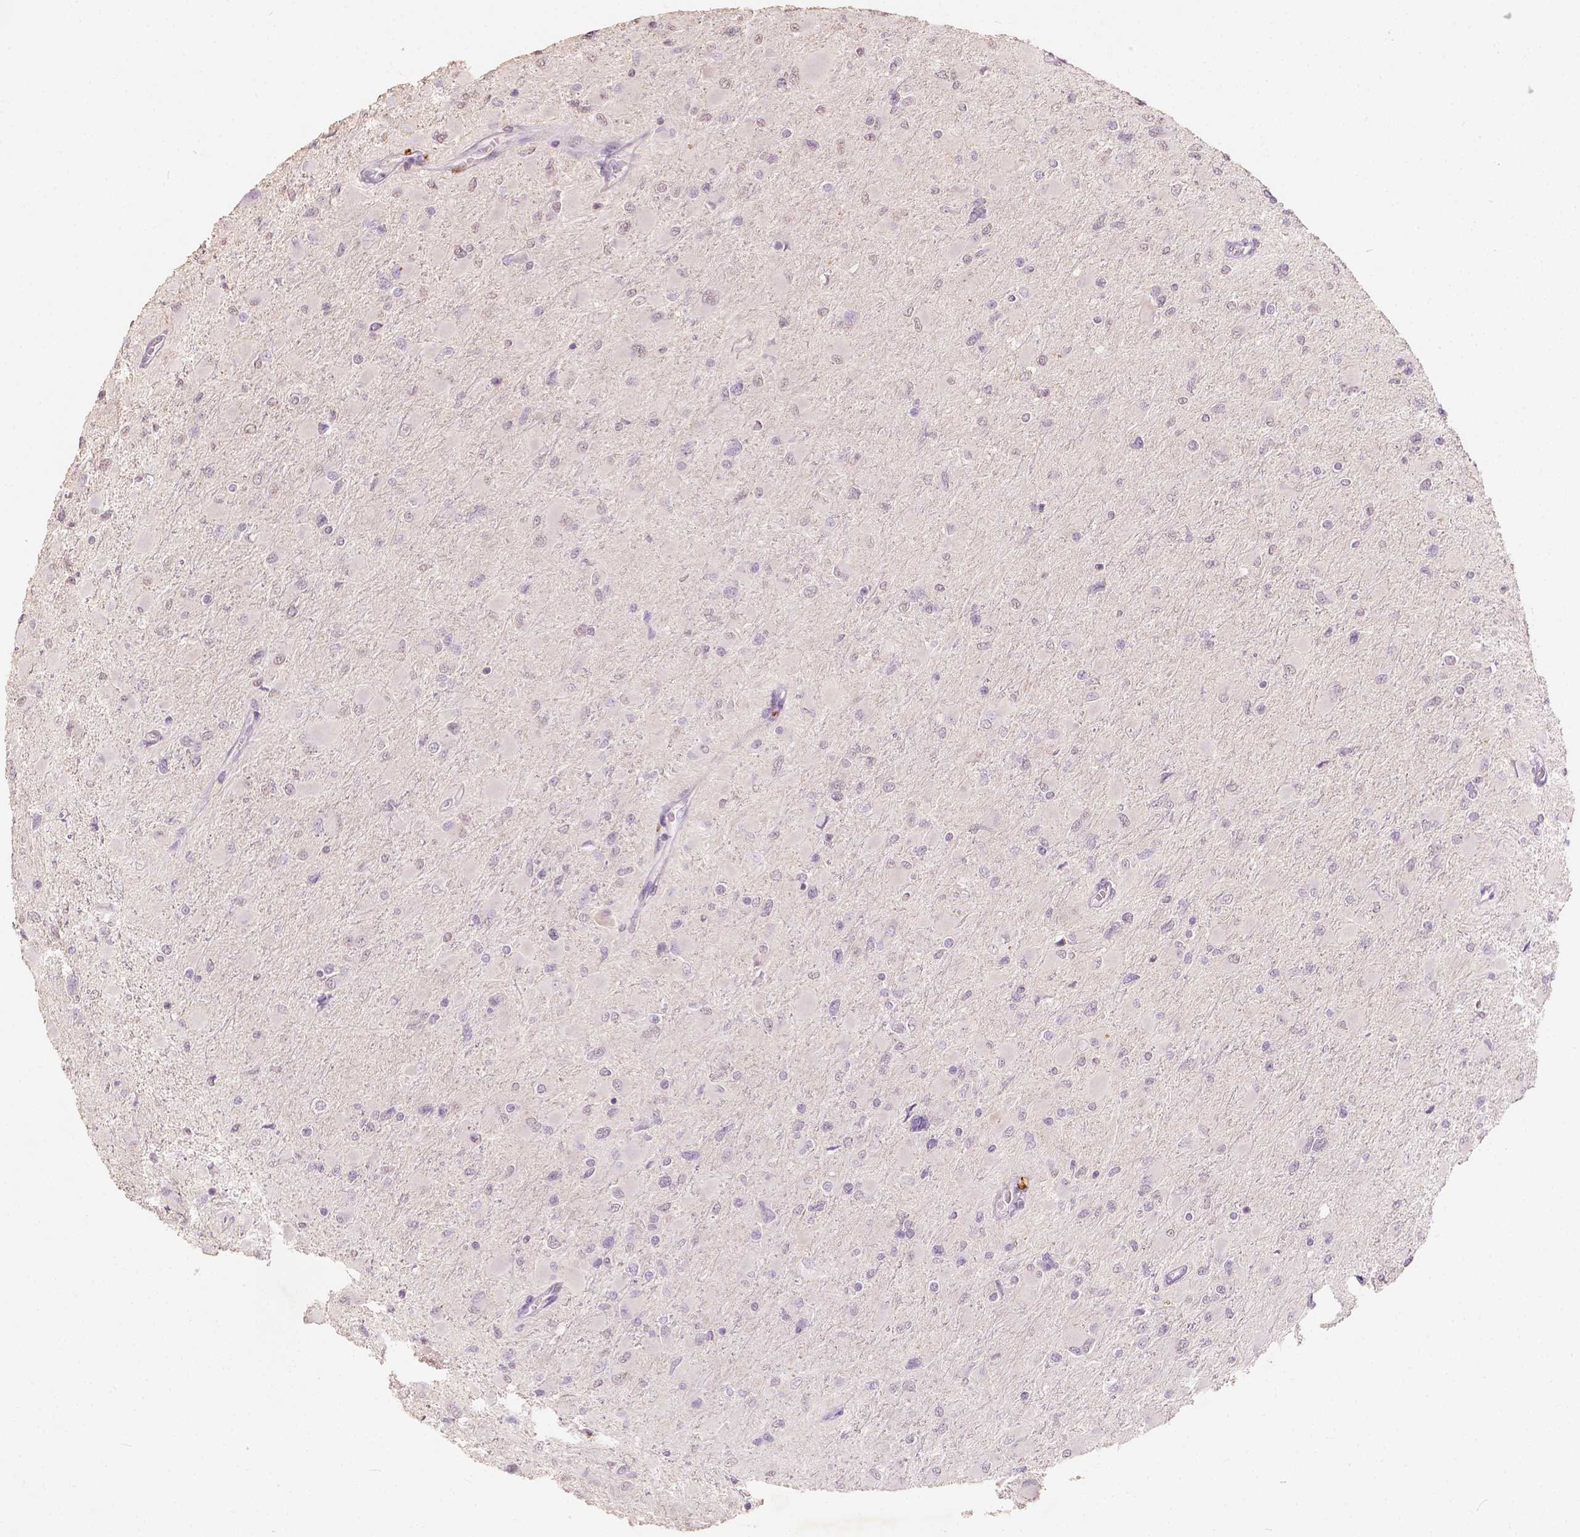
{"staining": {"intensity": "negative", "quantity": "none", "location": "none"}, "tissue": "glioma", "cell_type": "Tumor cells", "image_type": "cancer", "snomed": [{"axis": "morphology", "description": "Glioma, malignant, High grade"}, {"axis": "topography", "description": "Cerebral cortex"}], "caption": "Micrograph shows no protein staining in tumor cells of malignant glioma (high-grade) tissue. (Brightfield microscopy of DAB immunohistochemistry at high magnification).", "gene": "SOX15", "patient": {"sex": "female", "age": 36}}